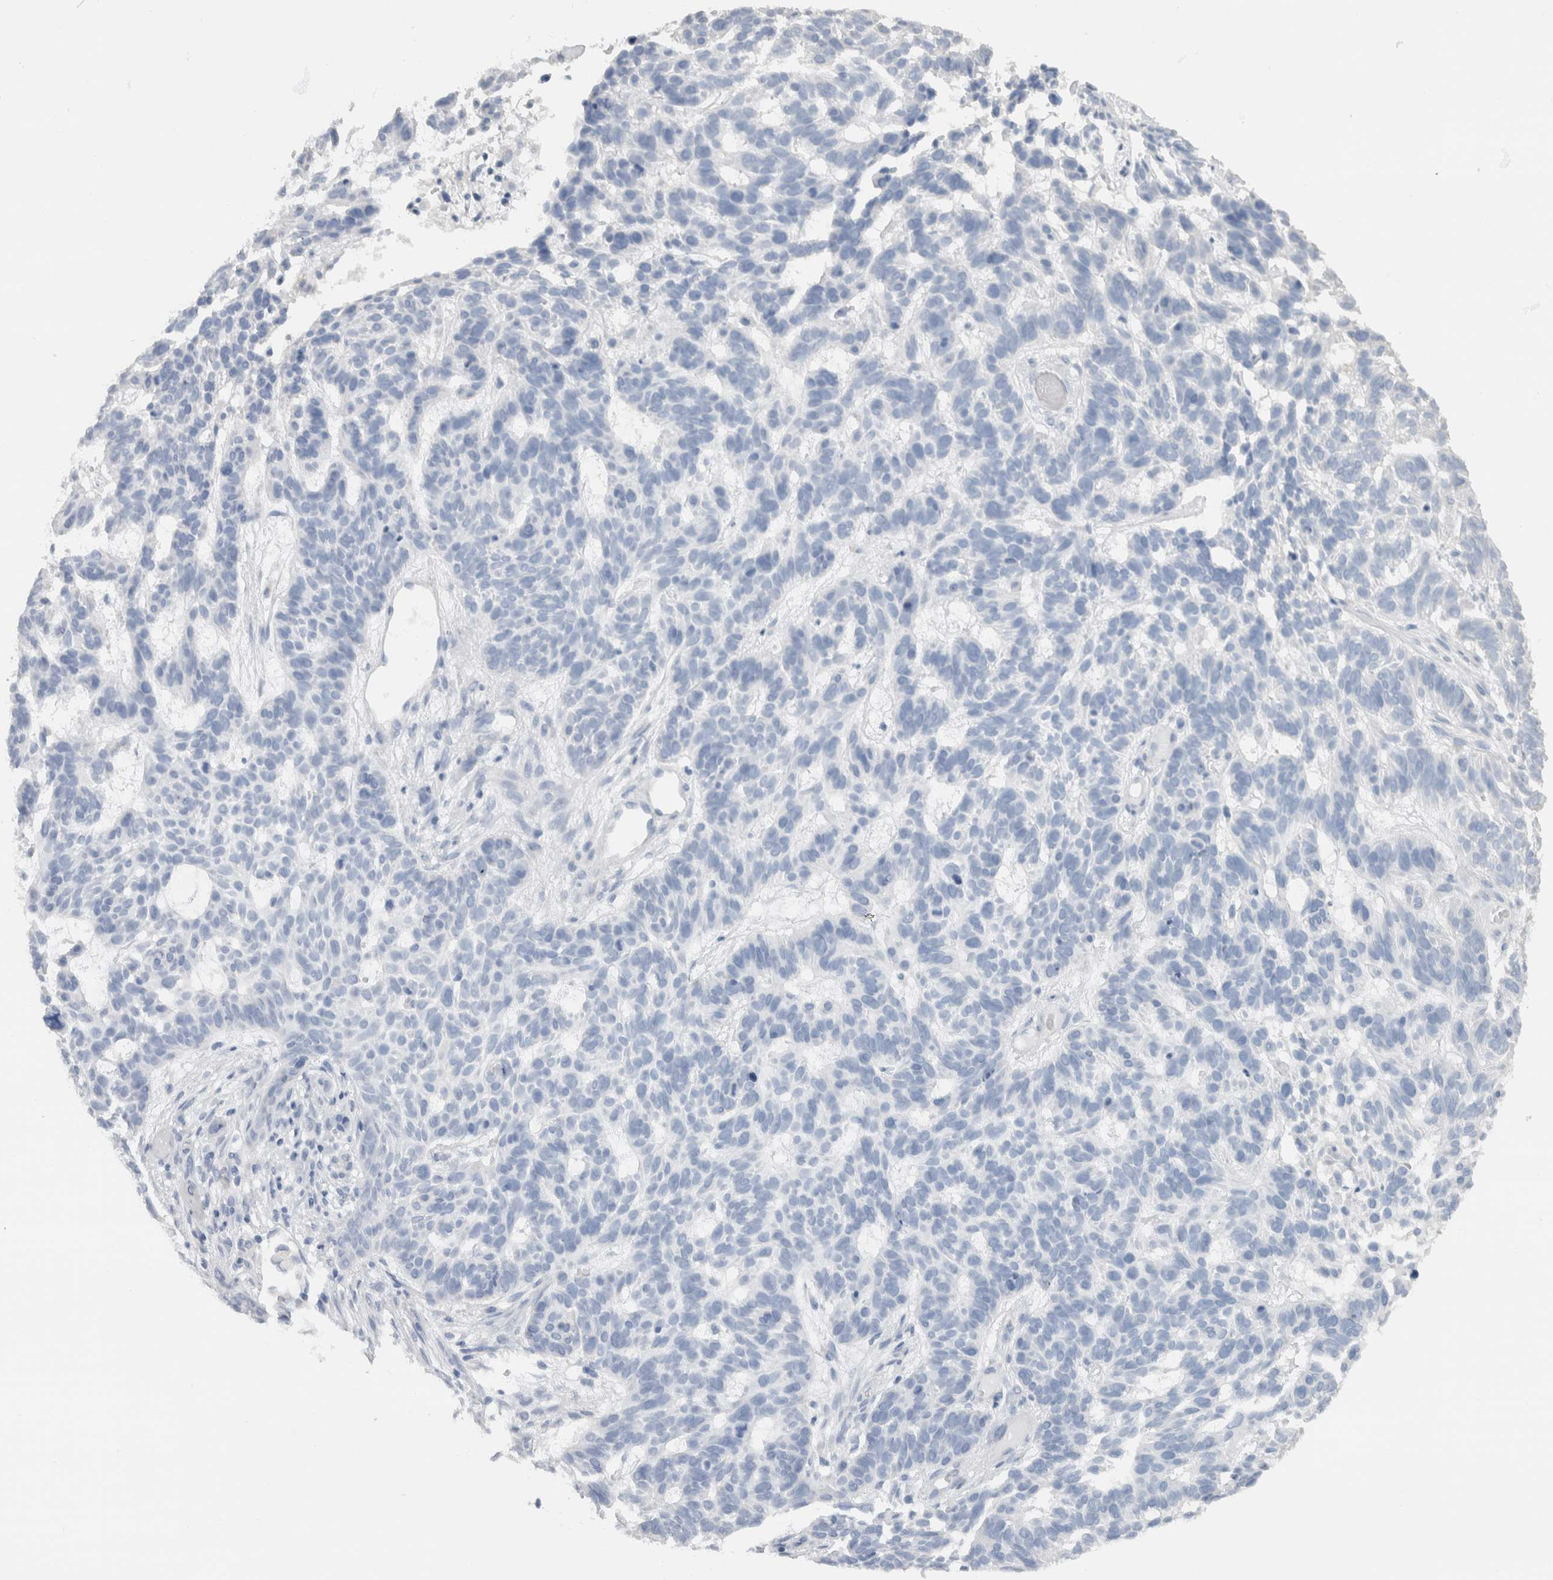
{"staining": {"intensity": "negative", "quantity": "none", "location": "none"}, "tissue": "skin cancer", "cell_type": "Tumor cells", "image_type": "cancer", "snomed": [{"axis": "morphology", "description": "Basal cell carcinoma"}, {"axis": "topography", "description": "Skin"}], "caption": "Tumor cells are negative for brown protein staining in skin basal cell carcinoma.", "gene": "NEFM", "patient": {"sex": "male", "age": 85}}